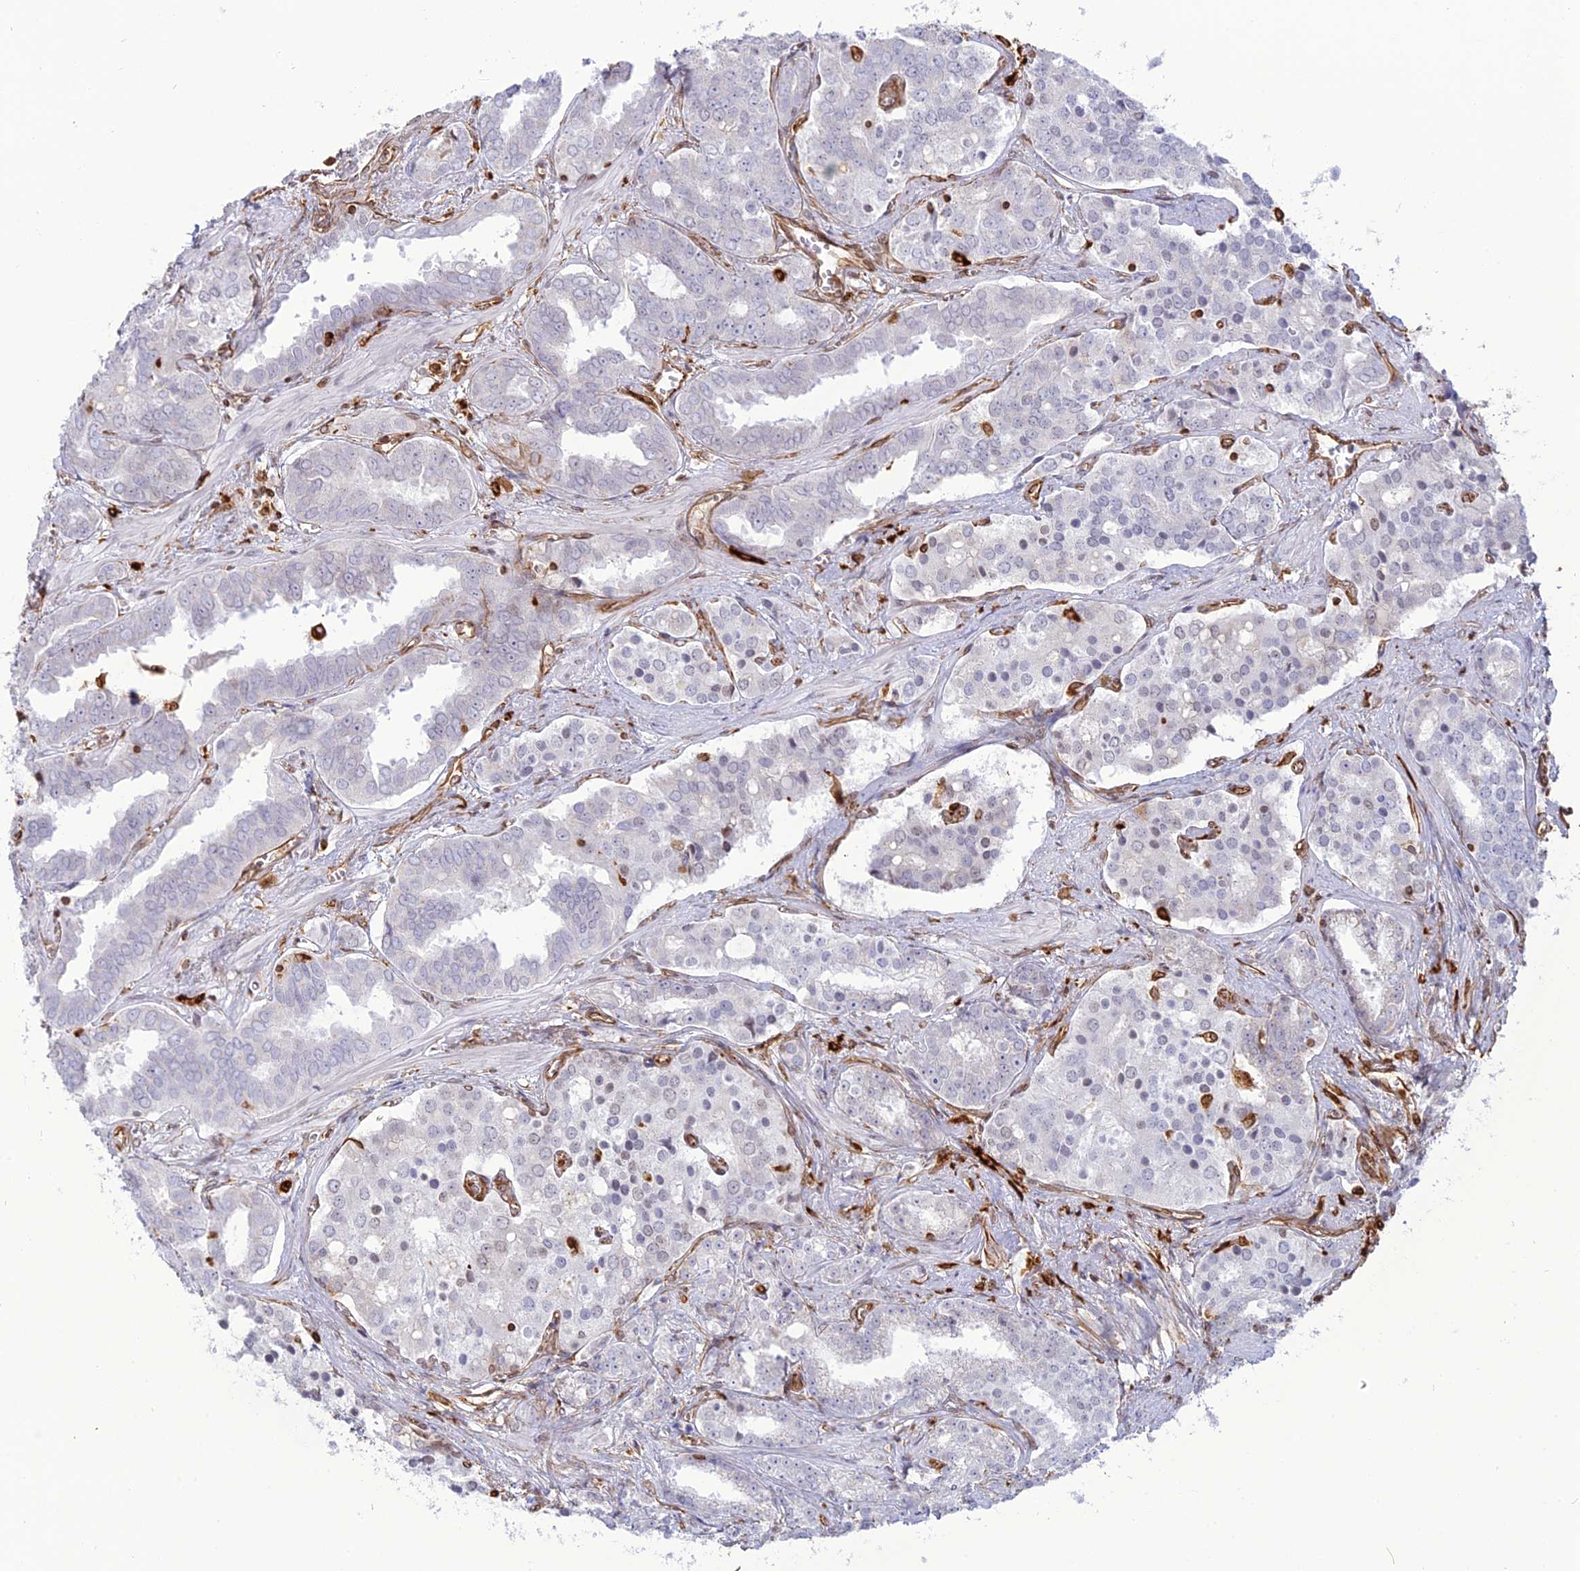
{"staining": {"intensity": "negative", "quantity": "none", "location": "none"}, "tissue": "prostate cancer", "cell_type": "Tumor cells", "image_type": "cancer", "snomed": [{"axis": "morphology", "description": "Adenocarcinoma, High grade"}, {"axis": "topography", "description": "Prostate"}], "caption": "Photomicrograph shows no protein positivity in tumor cells of prostate high-grade adenocarcinoma tissue.", "gene": "APOBR", "patient": {"sex": "male", "age": 67}}